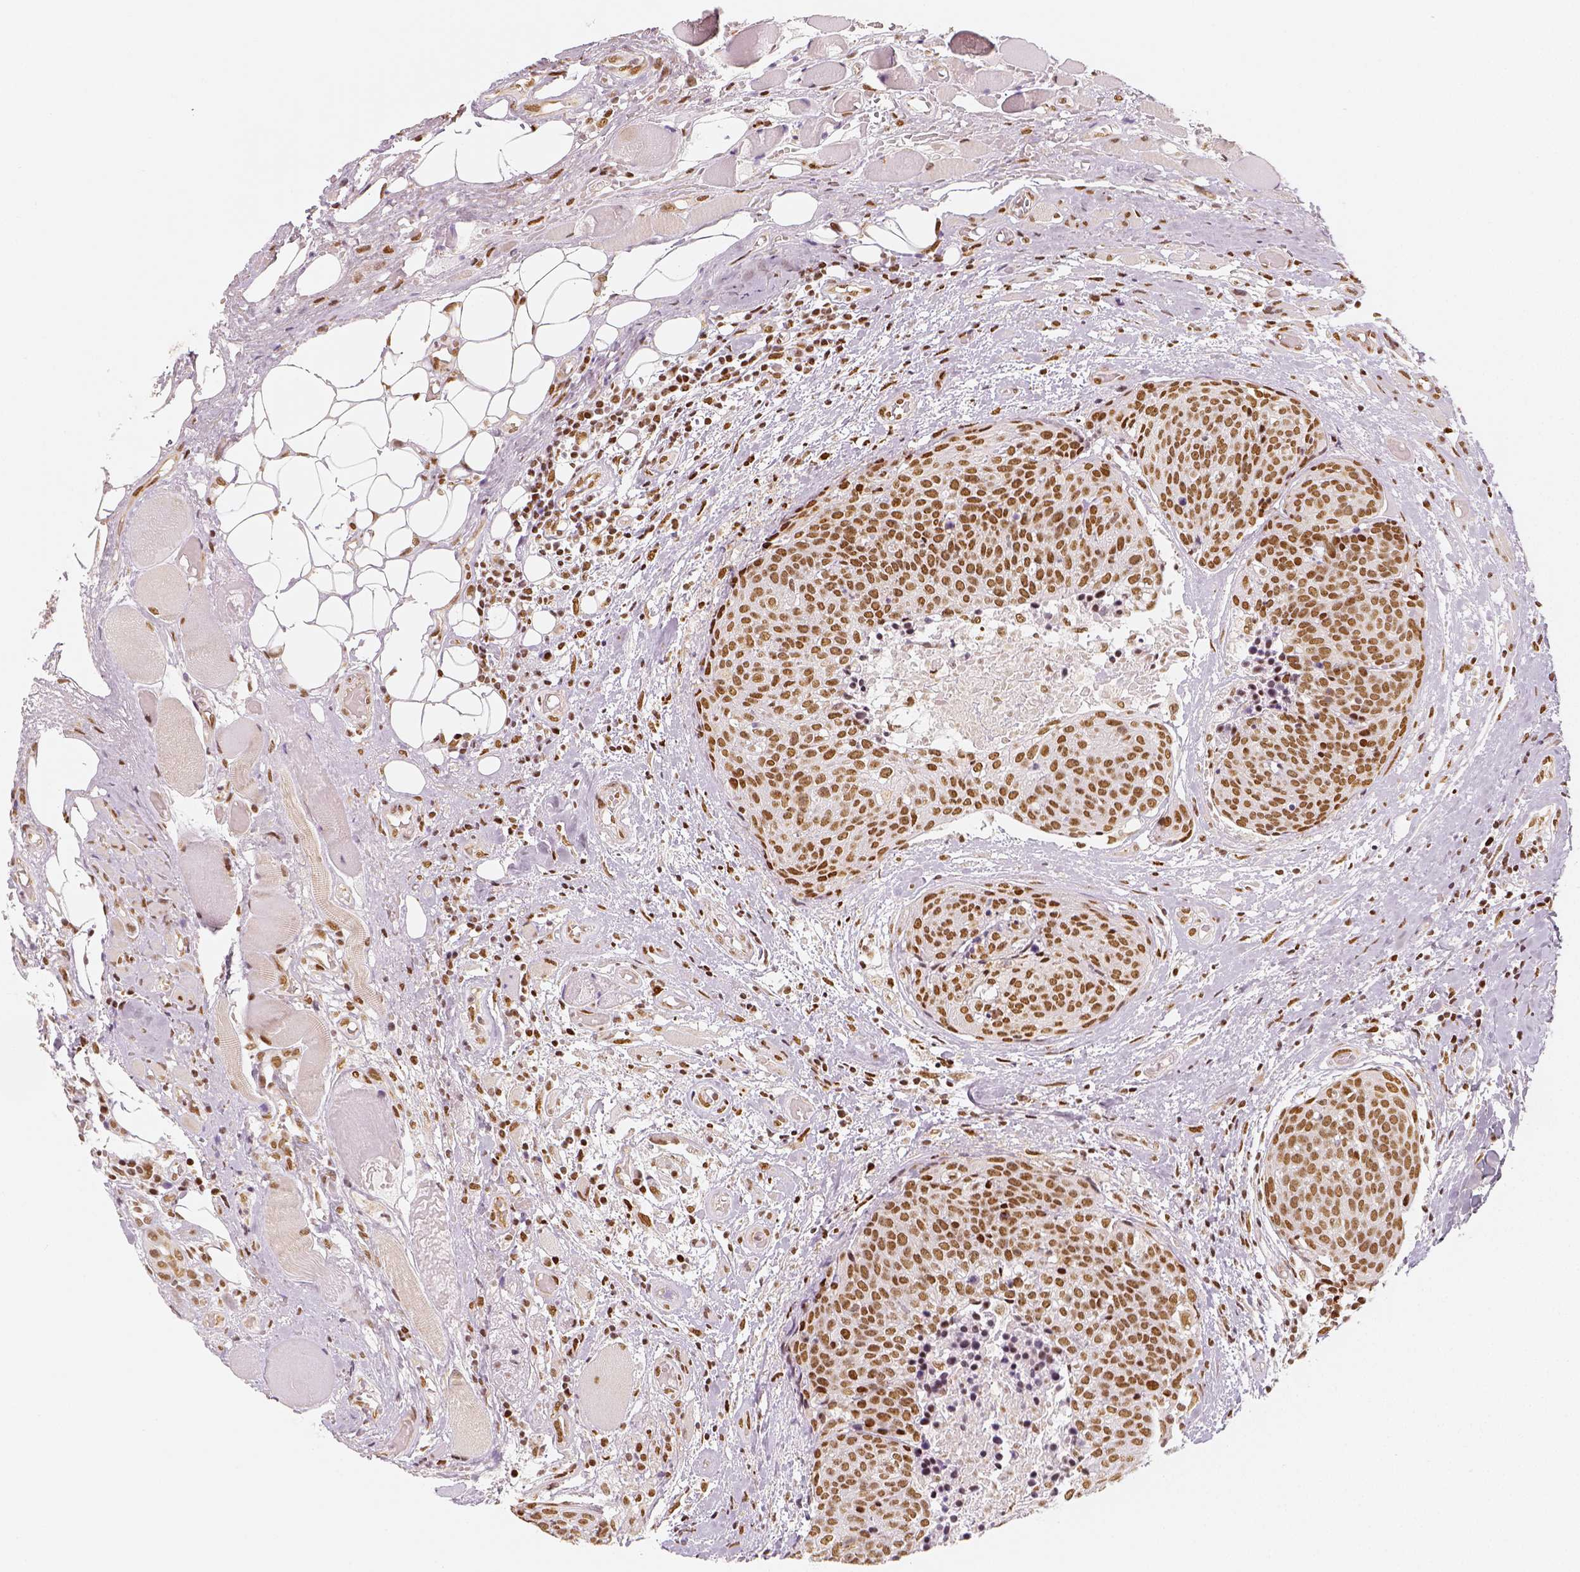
{"staining": {"intensity": "moderate", "quantity": ">75%", "location": "nuclear"}, "tissue": "head and neck cancer", "cell_type": "Tumor cells", "image_type": "cancer", "snomed": [{"axis": "morphology", "description": "Squamous cell carcinoma, NOS"}, {"axis": "topography", "description": "Oral tissue"}, {"axis": "topography", "description": "Head-Neck"}], "caption": "The image shows immunohistochemical staining of head and neck cancer (squamous cell carcinoma). There is moderate nuclear staining is appreciated in about >75% of tumor cells.", "gene": "KDM5B", "patient": {"sex": "male", "age": 64}}